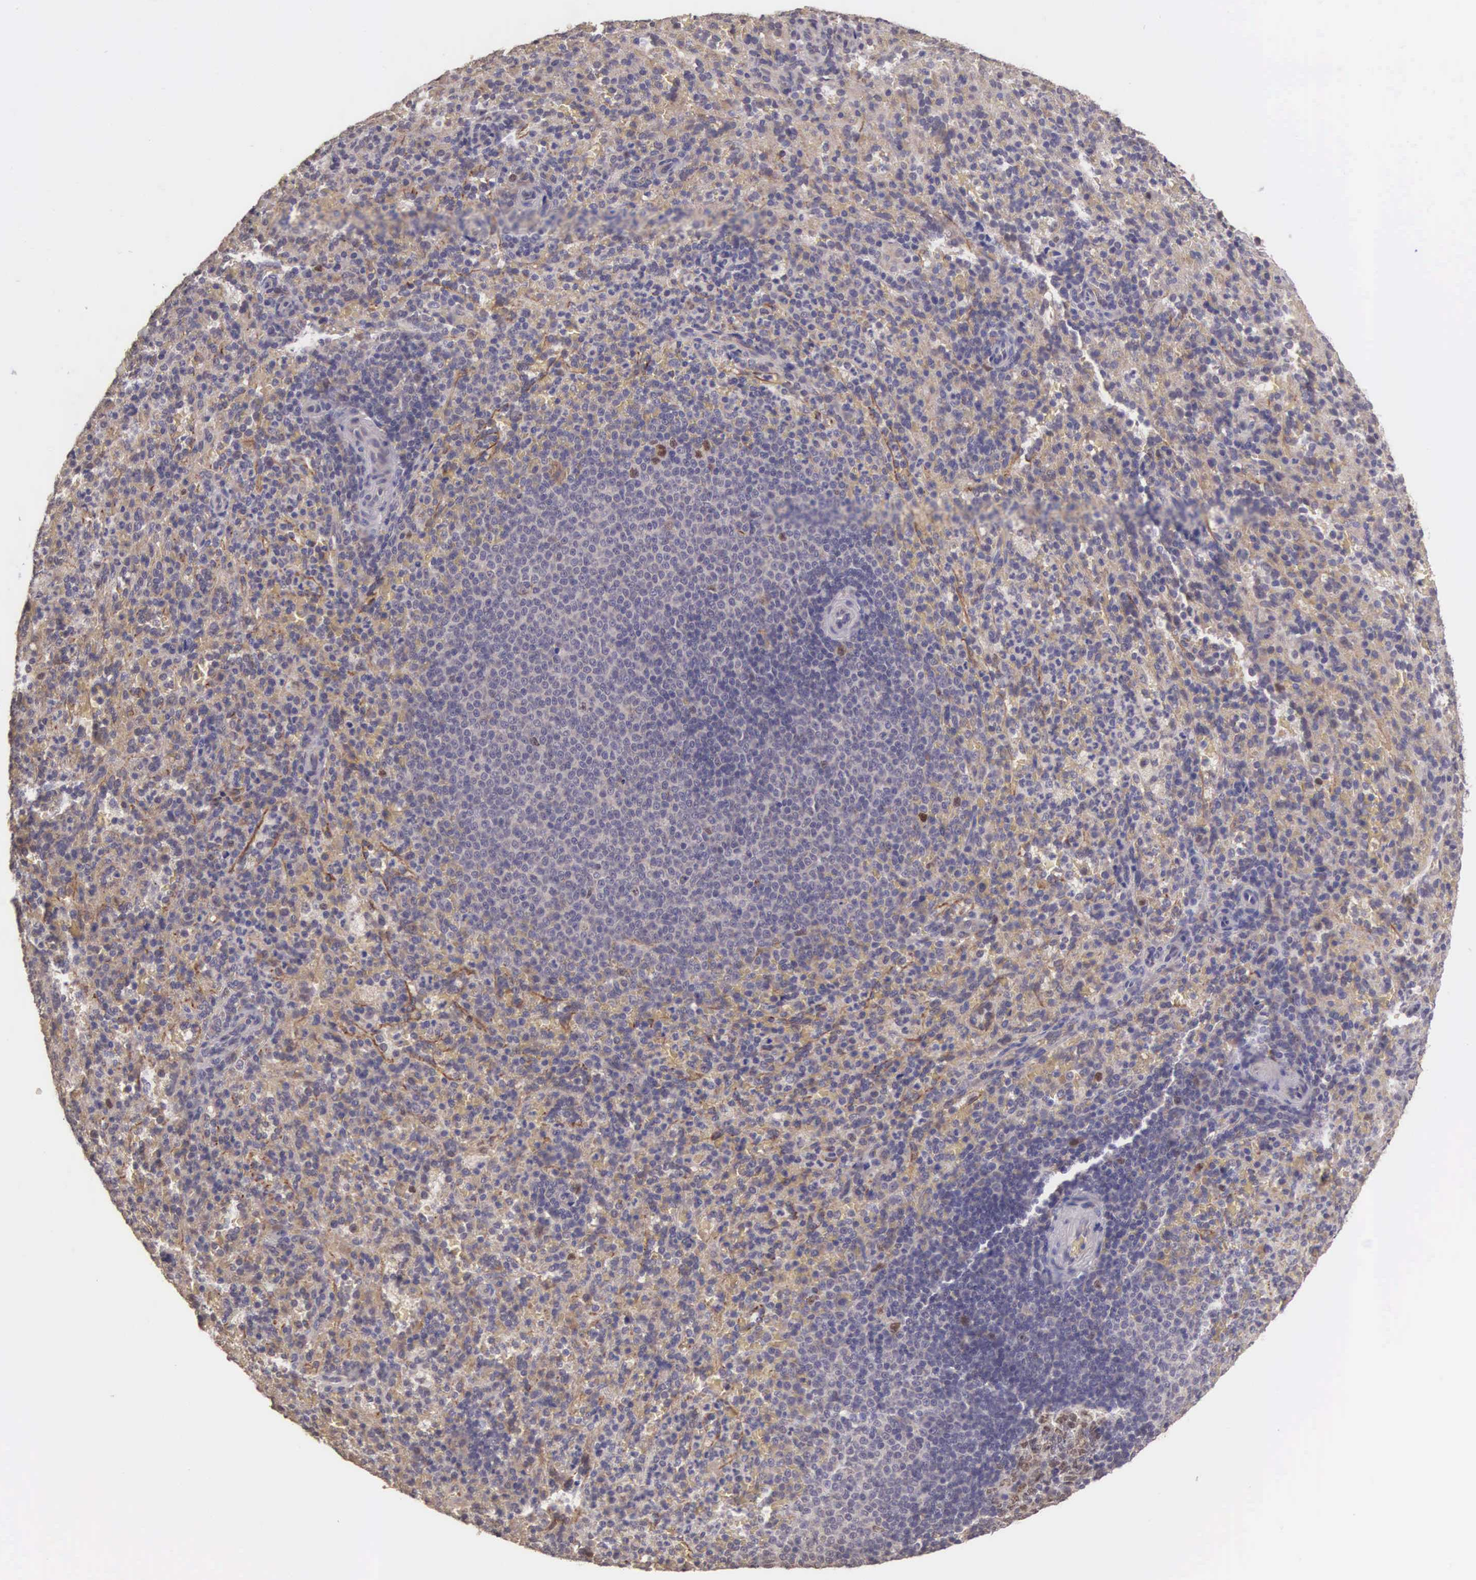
{"staining": {"intensity": "weak", "quantity": "25%-75%", "location": "cytoplasmic/membranous"}, "tissue": "spleen", "cell_type": "Cells in red pulp", "image_type": "normal", "snomed": [{"axis": "morphology", "description": "Normal tissue, NOS"}, {"axis": "topography", "description": "Spleen"}], "caption": "Spleen stained with a brown dye demonstrates weak cytoplasmic/membranous positive staining in about 25%-75% of cells in red pulp.", "gene": "CDC45", "patient": {"sex": "female", "age": 21}}